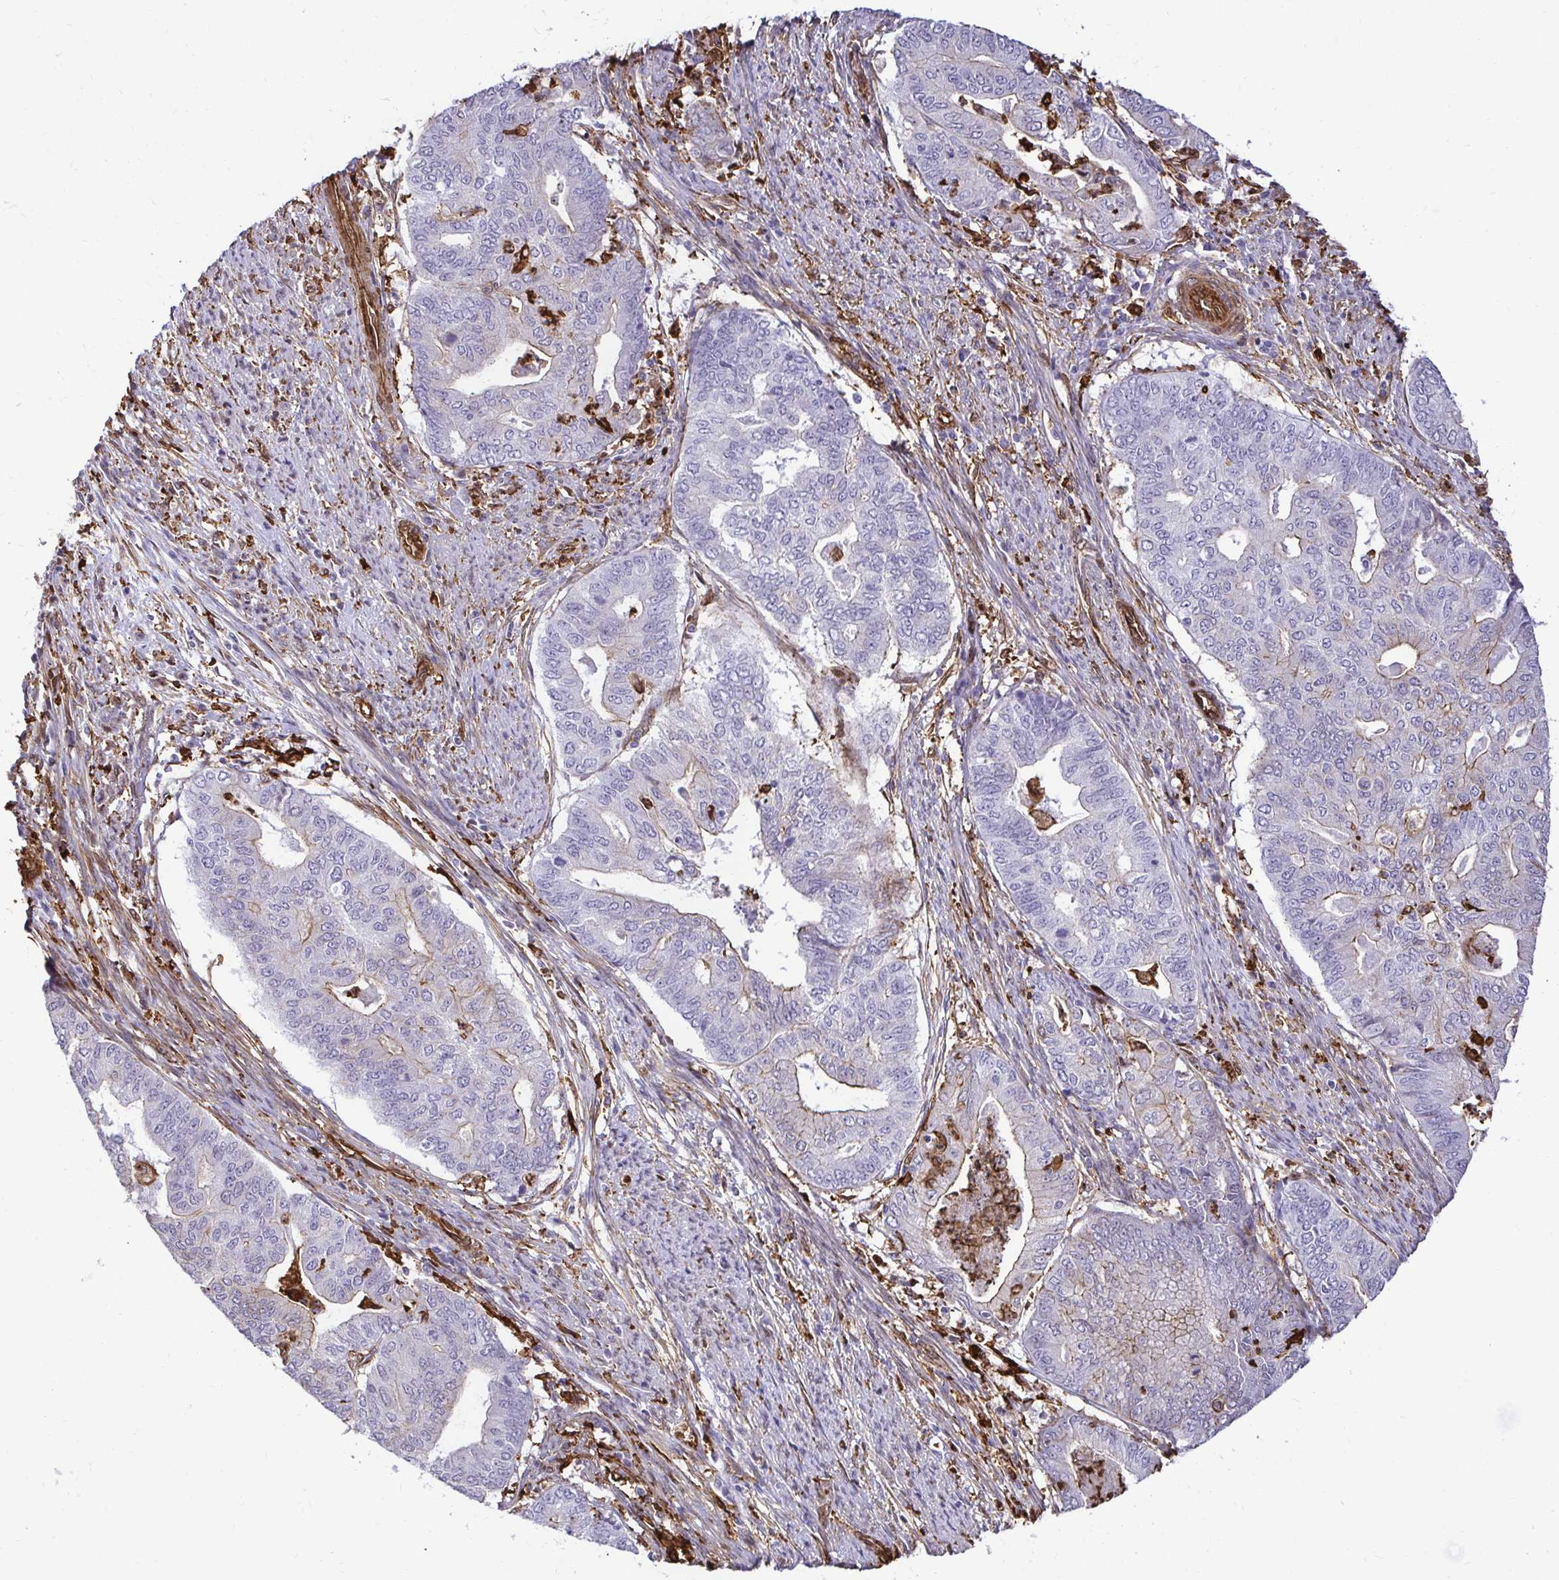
{"staining": {"intensity": "weak", "quantity": "<25%", "location": "cytoplasmic/membranous"}, "tissue": "endometrial cancer", "cell_type": "Tumor cells", "image_type": "cancer", "snomed": [{"axis": "morphology", "description": "Adenocarcinoma, NOS"}, {"axis": "topography", "description": "Endometrium"}], "caption": "Immunohistochemistry of endometrial adenocarcinoma shows no positivity in tumor cells.", "gene": "GSN", "patient": {"sex": "female", "age": 79}}